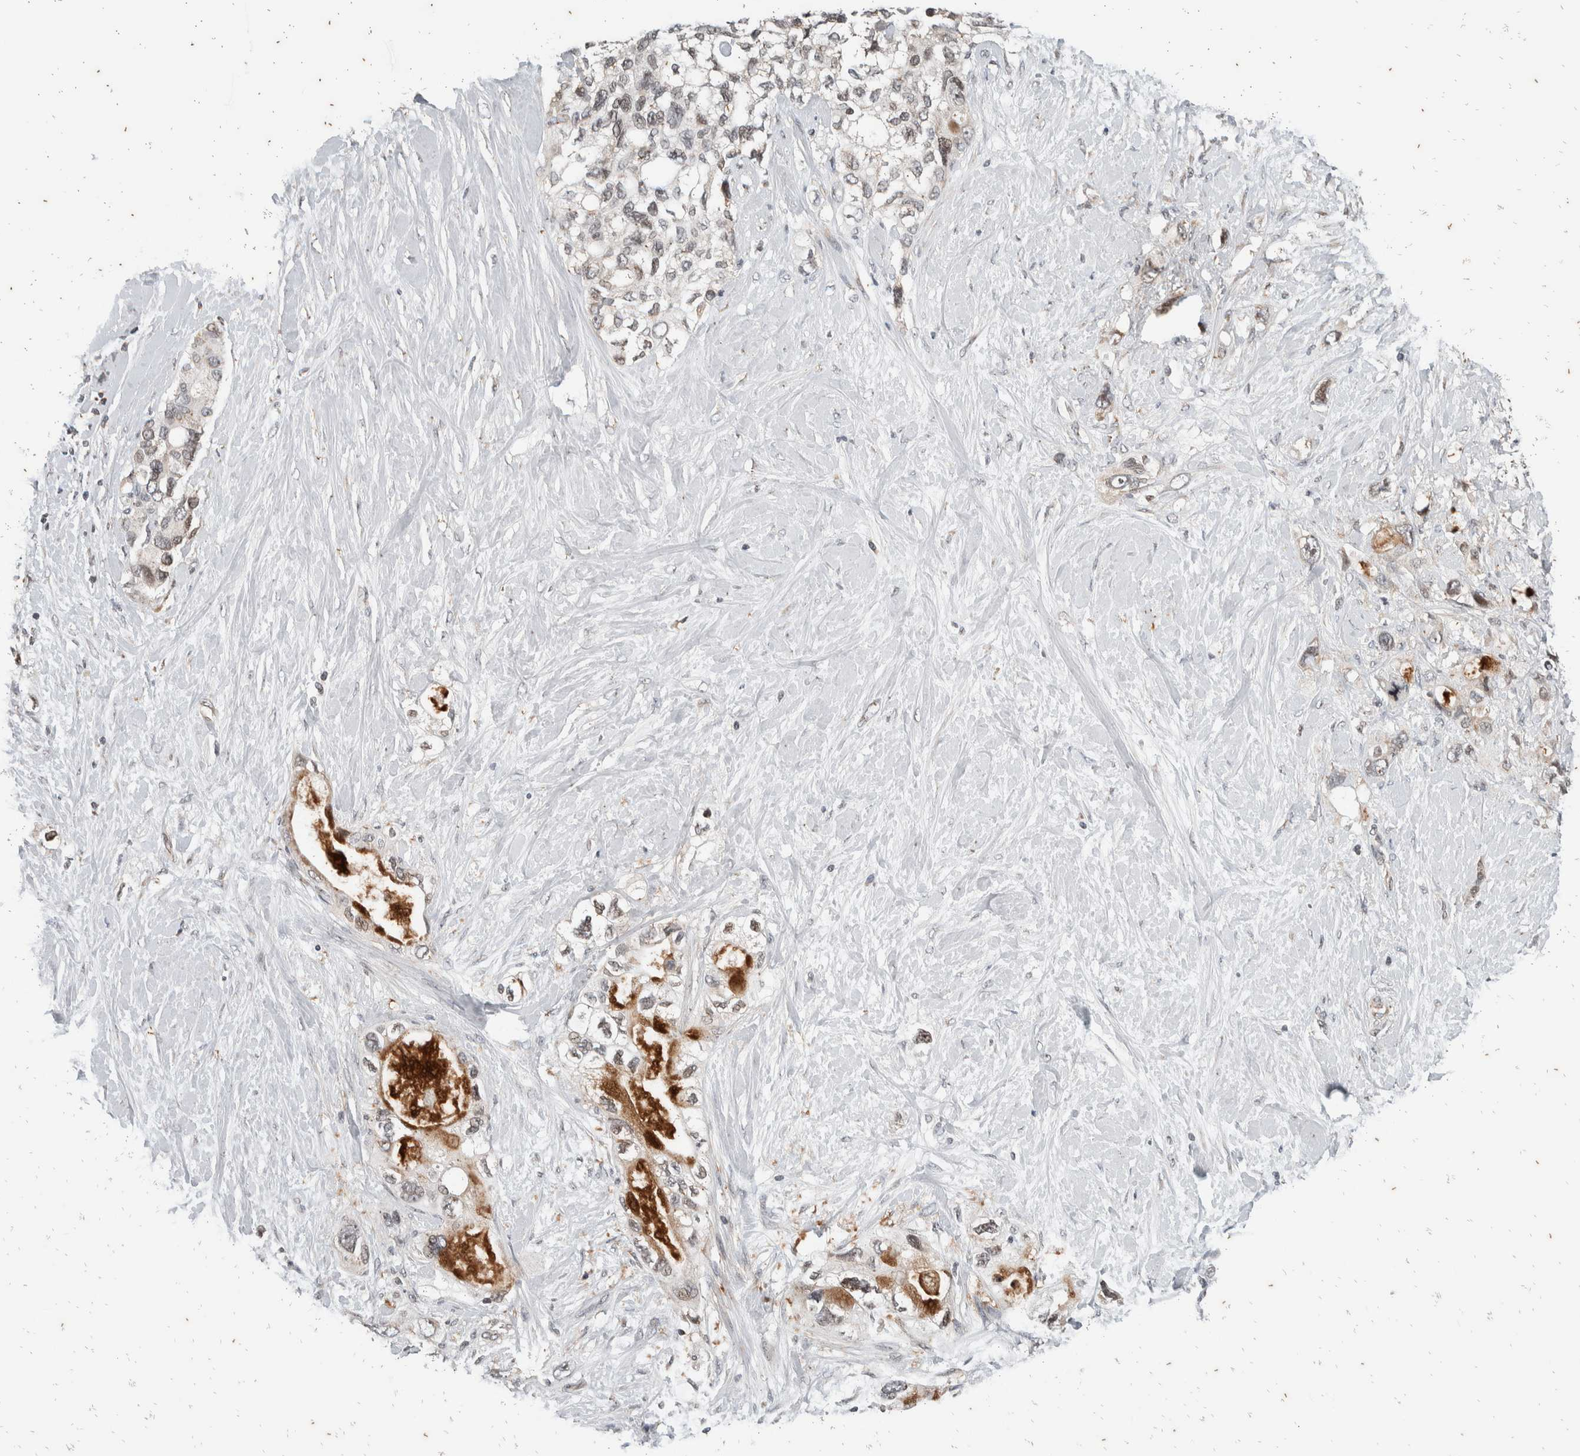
{"staining": {"intensity": "weak", "quantity": "<25%", "location": "nuclear"}, "tissue": "pancreatic cancer", "cell_type": "Tumor cells", "image_type": "cancer", "snomed": [{"axis": "morphology", "description": "Adenocarcinoma, NOS"}, {"axis": "topography", "description": "Pancreas"}], "caption": "High magnification brightfield microscopy of adenocarcinoma (pancreatic) stained with DAB (brown) and counterstained with hematoxylin (blue): tumor cells show no significant staining.", "gene": "ATXN7L1", "patient": {"sex": "female", "age": 56}}